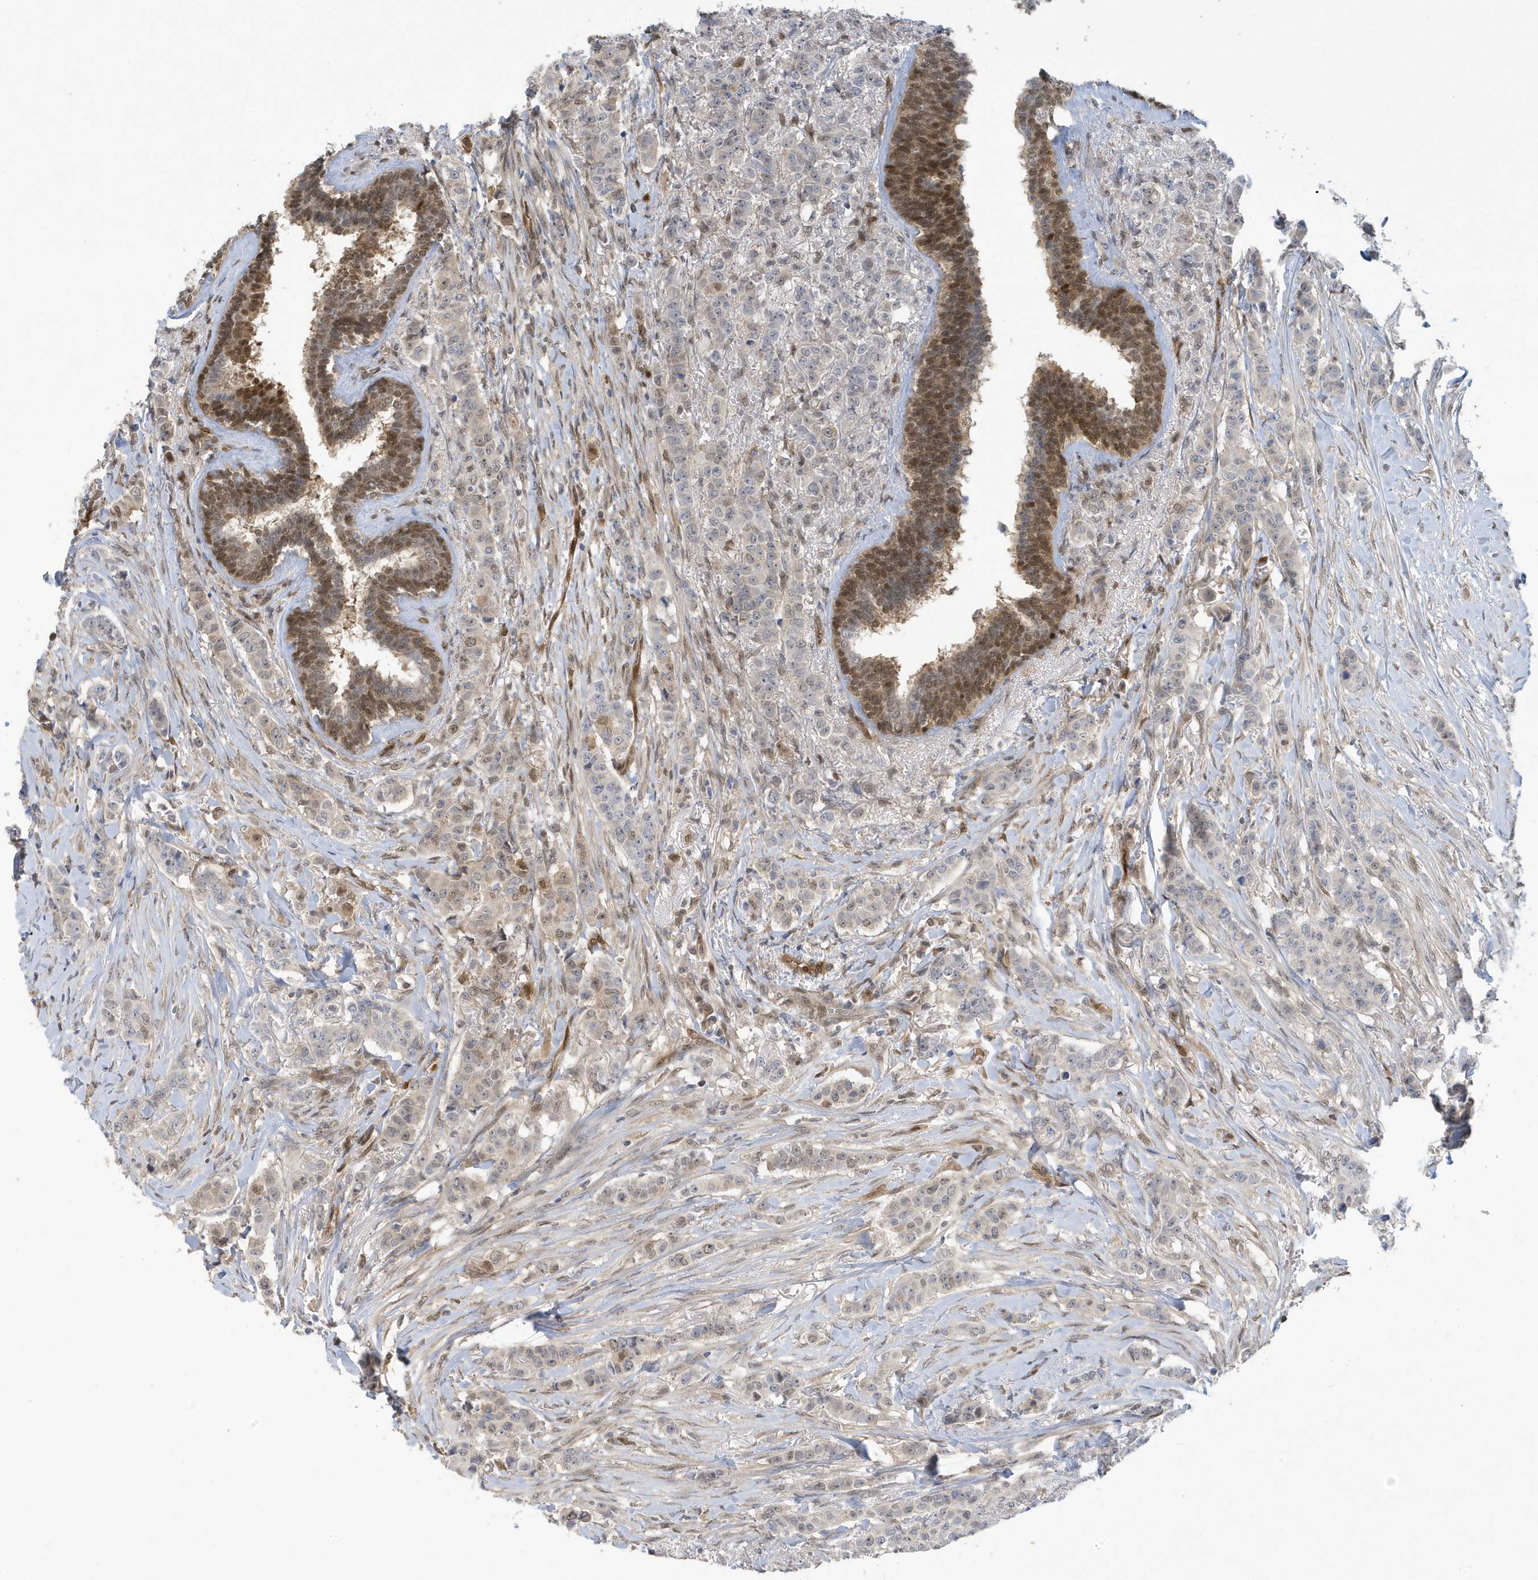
{"staining": {"intensity": "weak", "quantity": "<25%", "location": "nuclear"}, "tissue": "breast cancer", "cell_type": "Tumor cells", "image_type": "cancer", "snomed": [{"axis": "morphology", "description": "Duct carcinoma"}, {"axis": "topography", "description": "Breast"}], "caption": "The histopathology image shows no significant staining in tumor cells of breast cancer (intraductal carcinoma).", "gene": "NCOA7", "patient": {"sex": "female", "age": 40}}